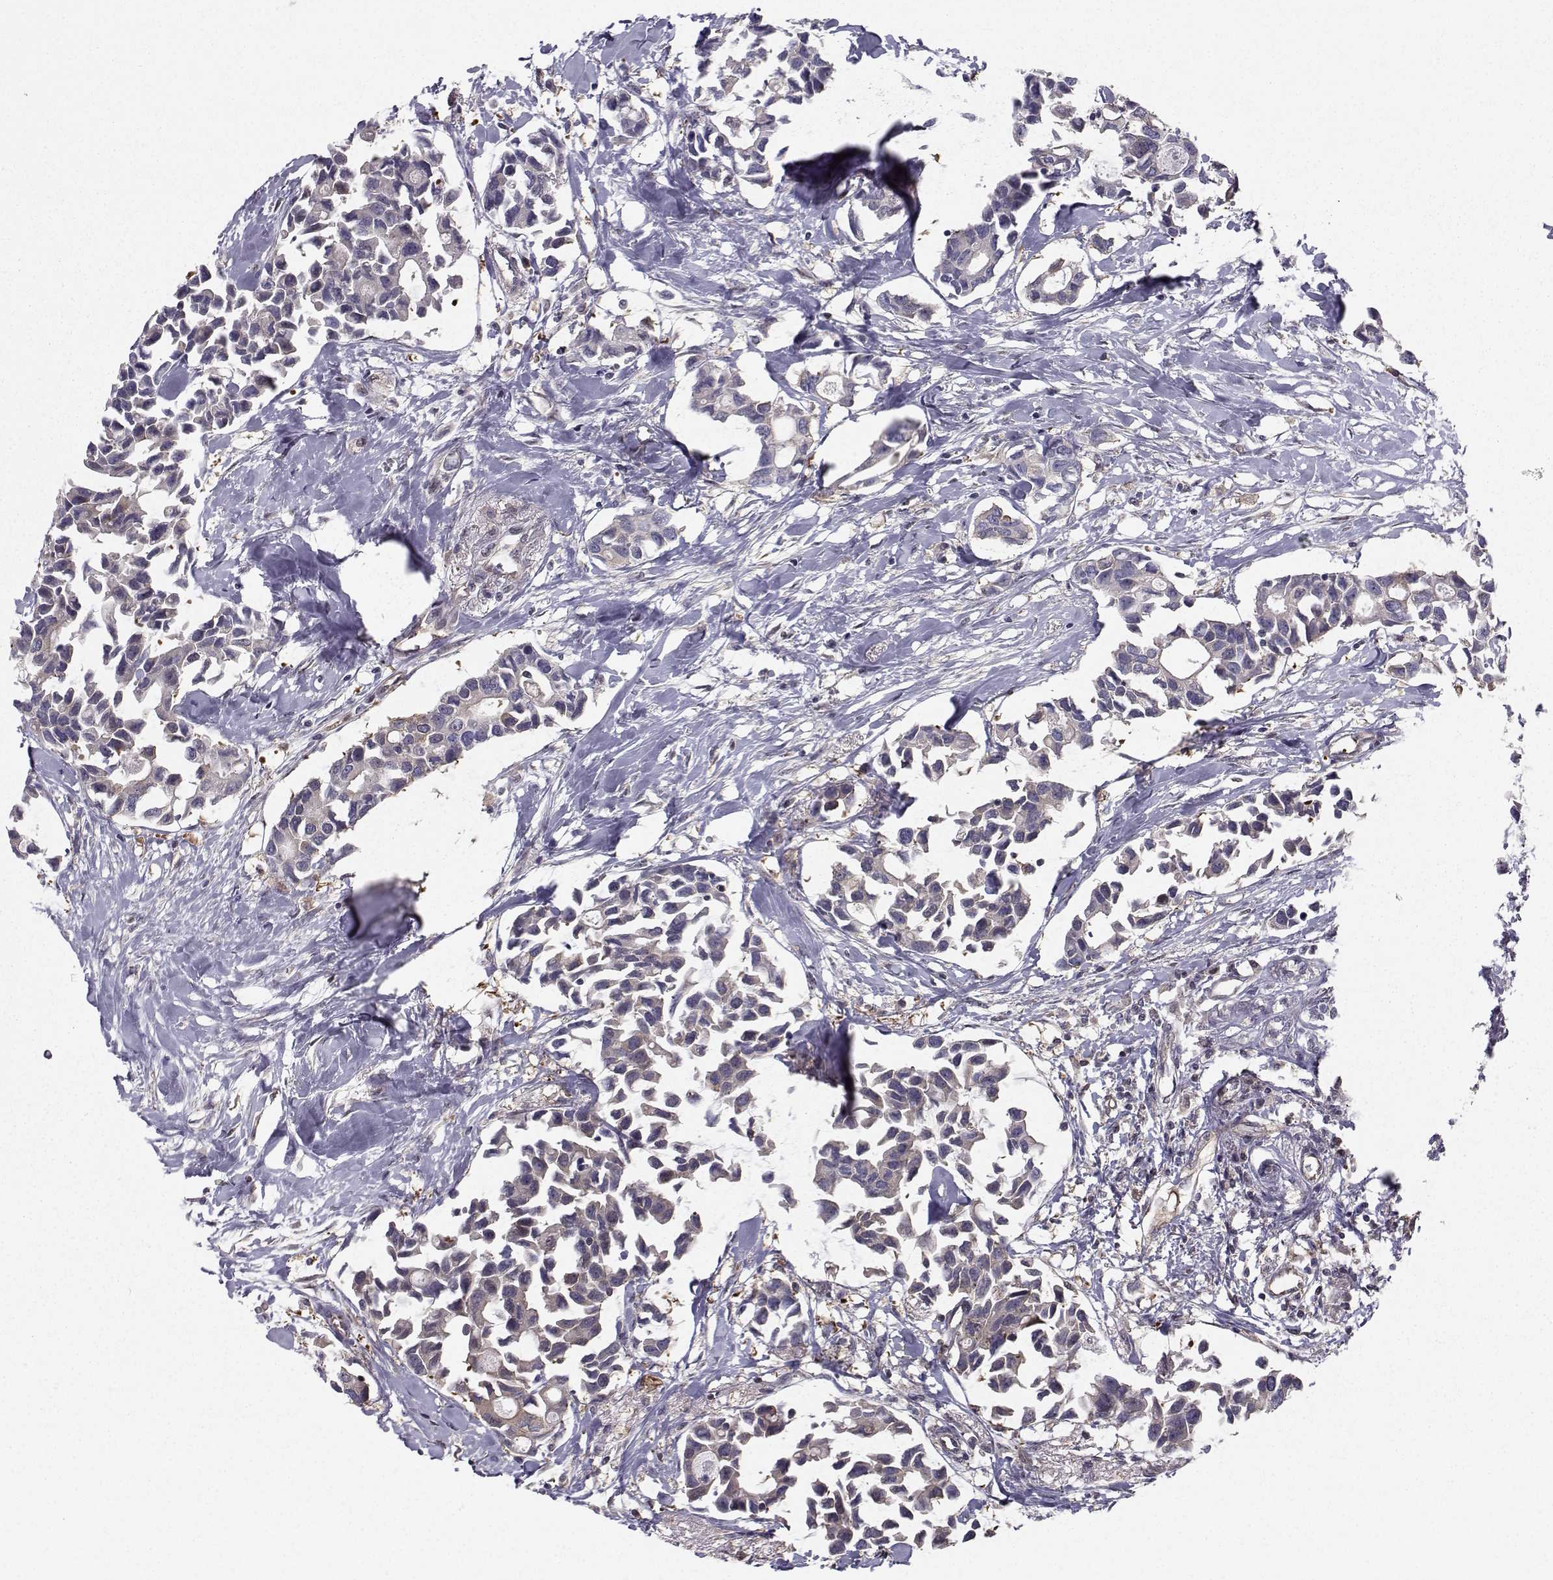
{"staining": {"intensity": "weak", "quantity": "<25%", "location": "cytoplasmic/membranous"}, "tissue": "breast cancer", "cell_type": "Tumor cells", "image_type": "cancer", "snomed": [{"axis": "morphology", "description": "Duct carcinoma"}, {"axis": "topography", "description": "Breast"}], "caption": "IHC of breast cancer (invasive ductal carcinoma) displays no staining in tumor cells.", "gene": "HSP90AB1", "patient": {"sex": "female", "age": 83}}